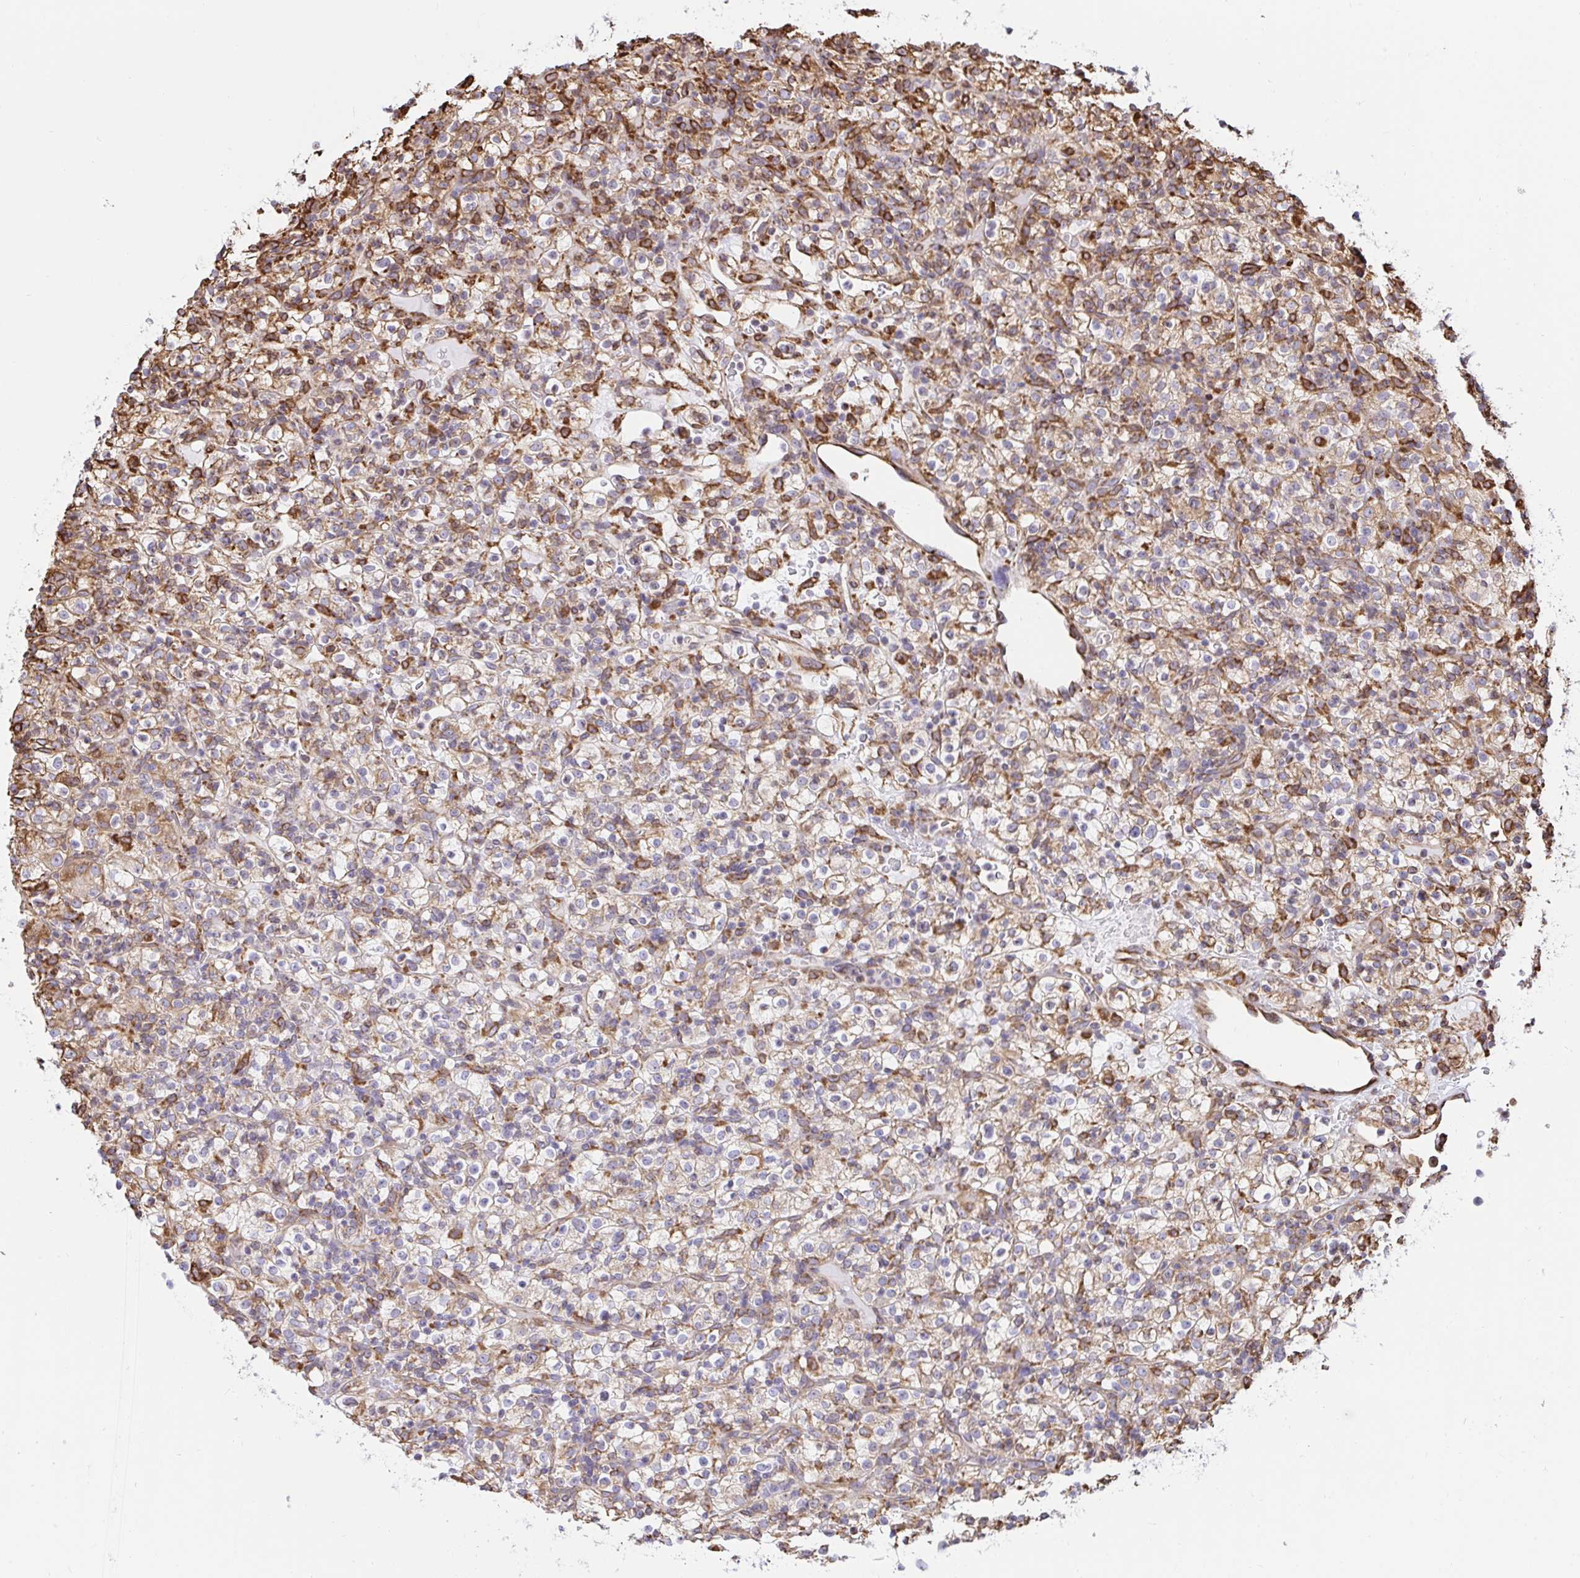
{"staining": {"intensity": "moderate", "quantity": "25%-75%", "location": "cytoplasmic/membranous"}, "tissue": "renal cancer", "cell_type": "Tumor cells", "image_type": "cancer", "snomed": [{"axis": "morphology", "description": "Normal tissue, NOS"}, {"axis": "morphology", "description": "Adenocarcinoma, NOS"}, {"axis": "topography", "description": "Kidney"}], "caption": "A brown stain labels moderate cytoplasmic/membranous positivity of a protein in renal cancer tumor cells. The staining is performed using DAB brown chromogen to label protein expression. The nuclei are counter-stained blue using hematoxylin.", "gene": "CLGN", "patient": {"sex": "female", "age": 72}}